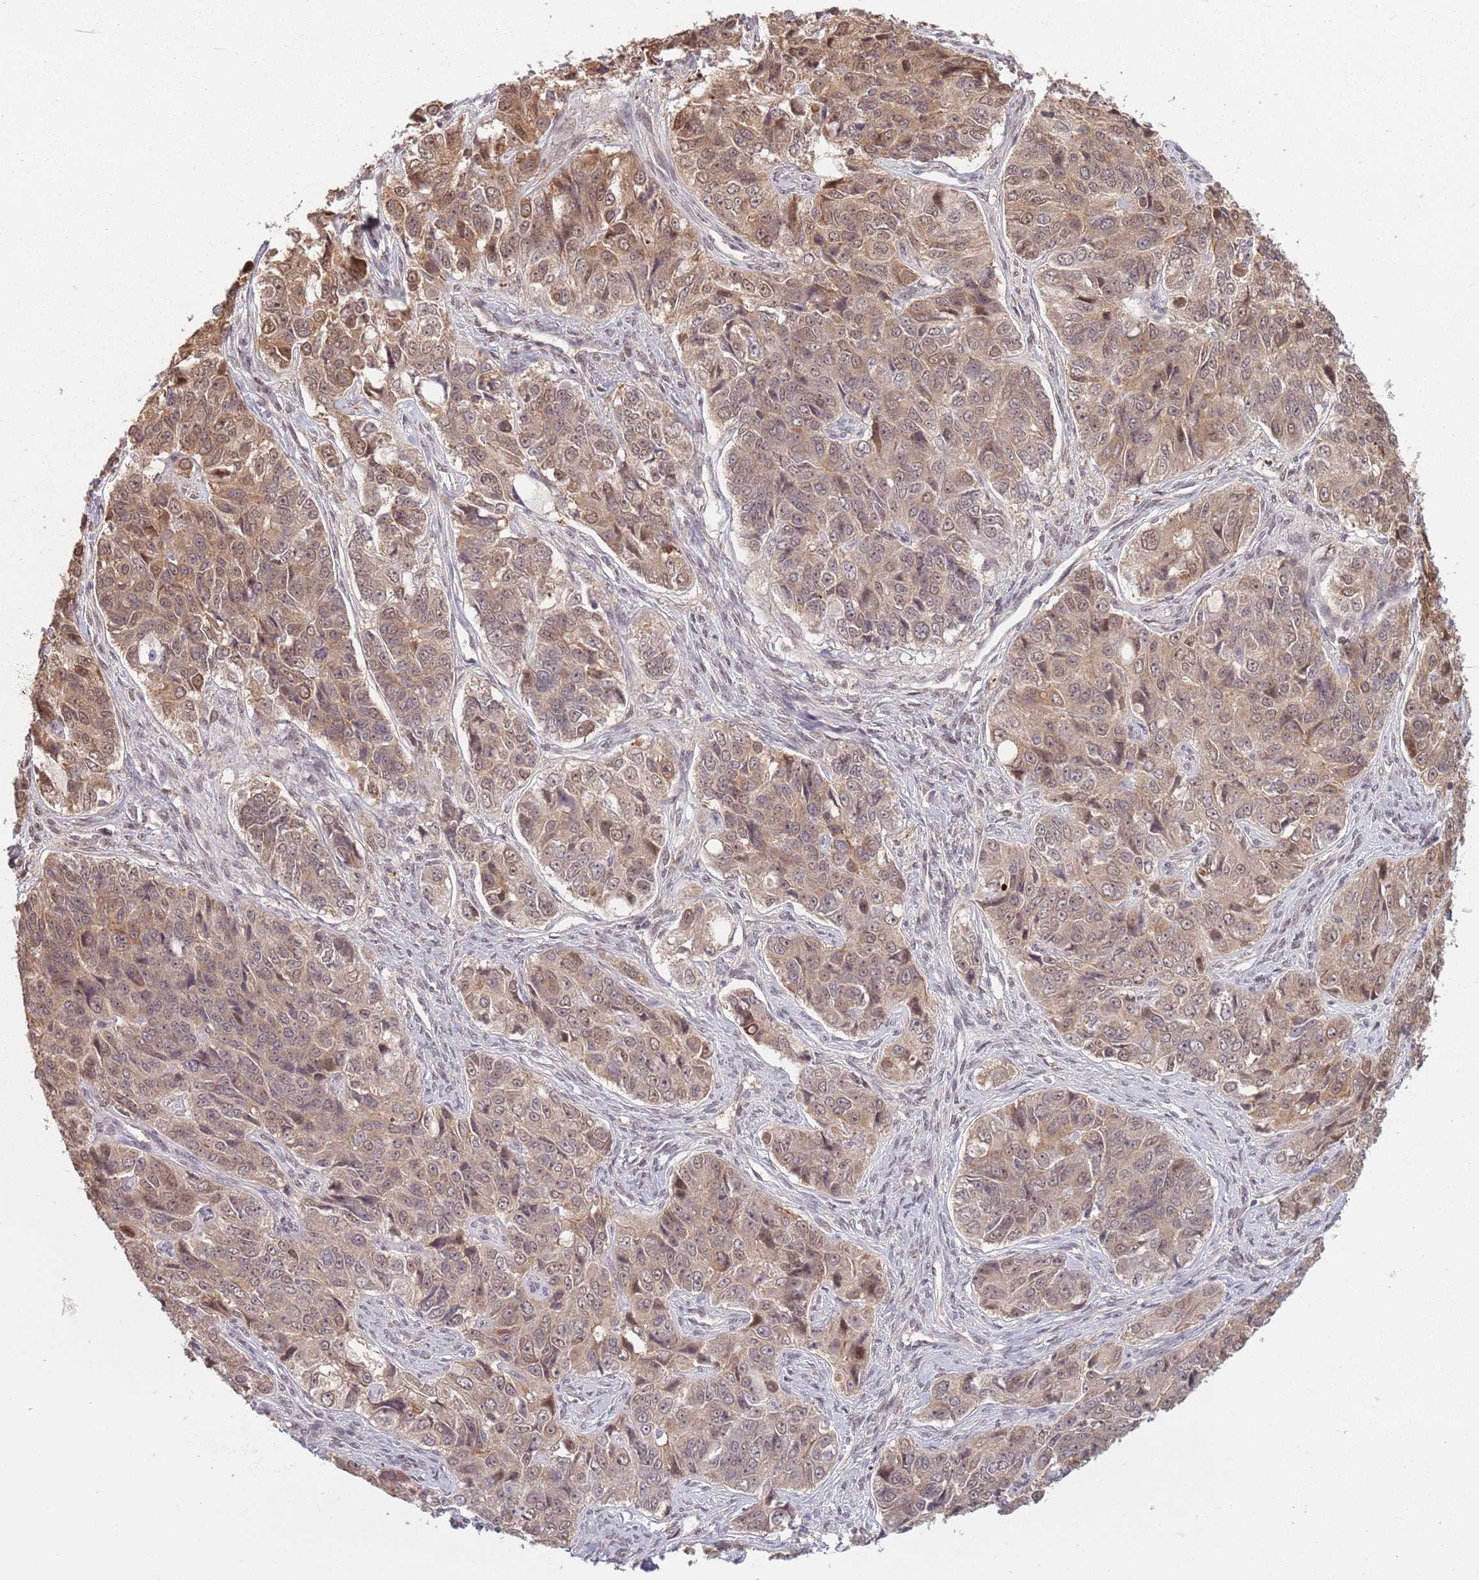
{"staining": {"intensity": "moderate", "quantity": "25%-75%", "location": "cytoplasmic/membranous,nuclear"}, "tissue": "ovarian cancer", "cell_type": "Tumor cells", "image_type": "cancer", "snomed": [{"axis": "morphology", "description": "Carcinoma, endometroid"}, {"axis": "topography", "description": "Ovary"}], "caption": "A brown stain labels moderate cytoplasmic/membranous and nuclear positivity of a protein in ovarian cancer tumor cells.", "gene": "CCDC154", "patient": {"sex": "female", "age": 51}}